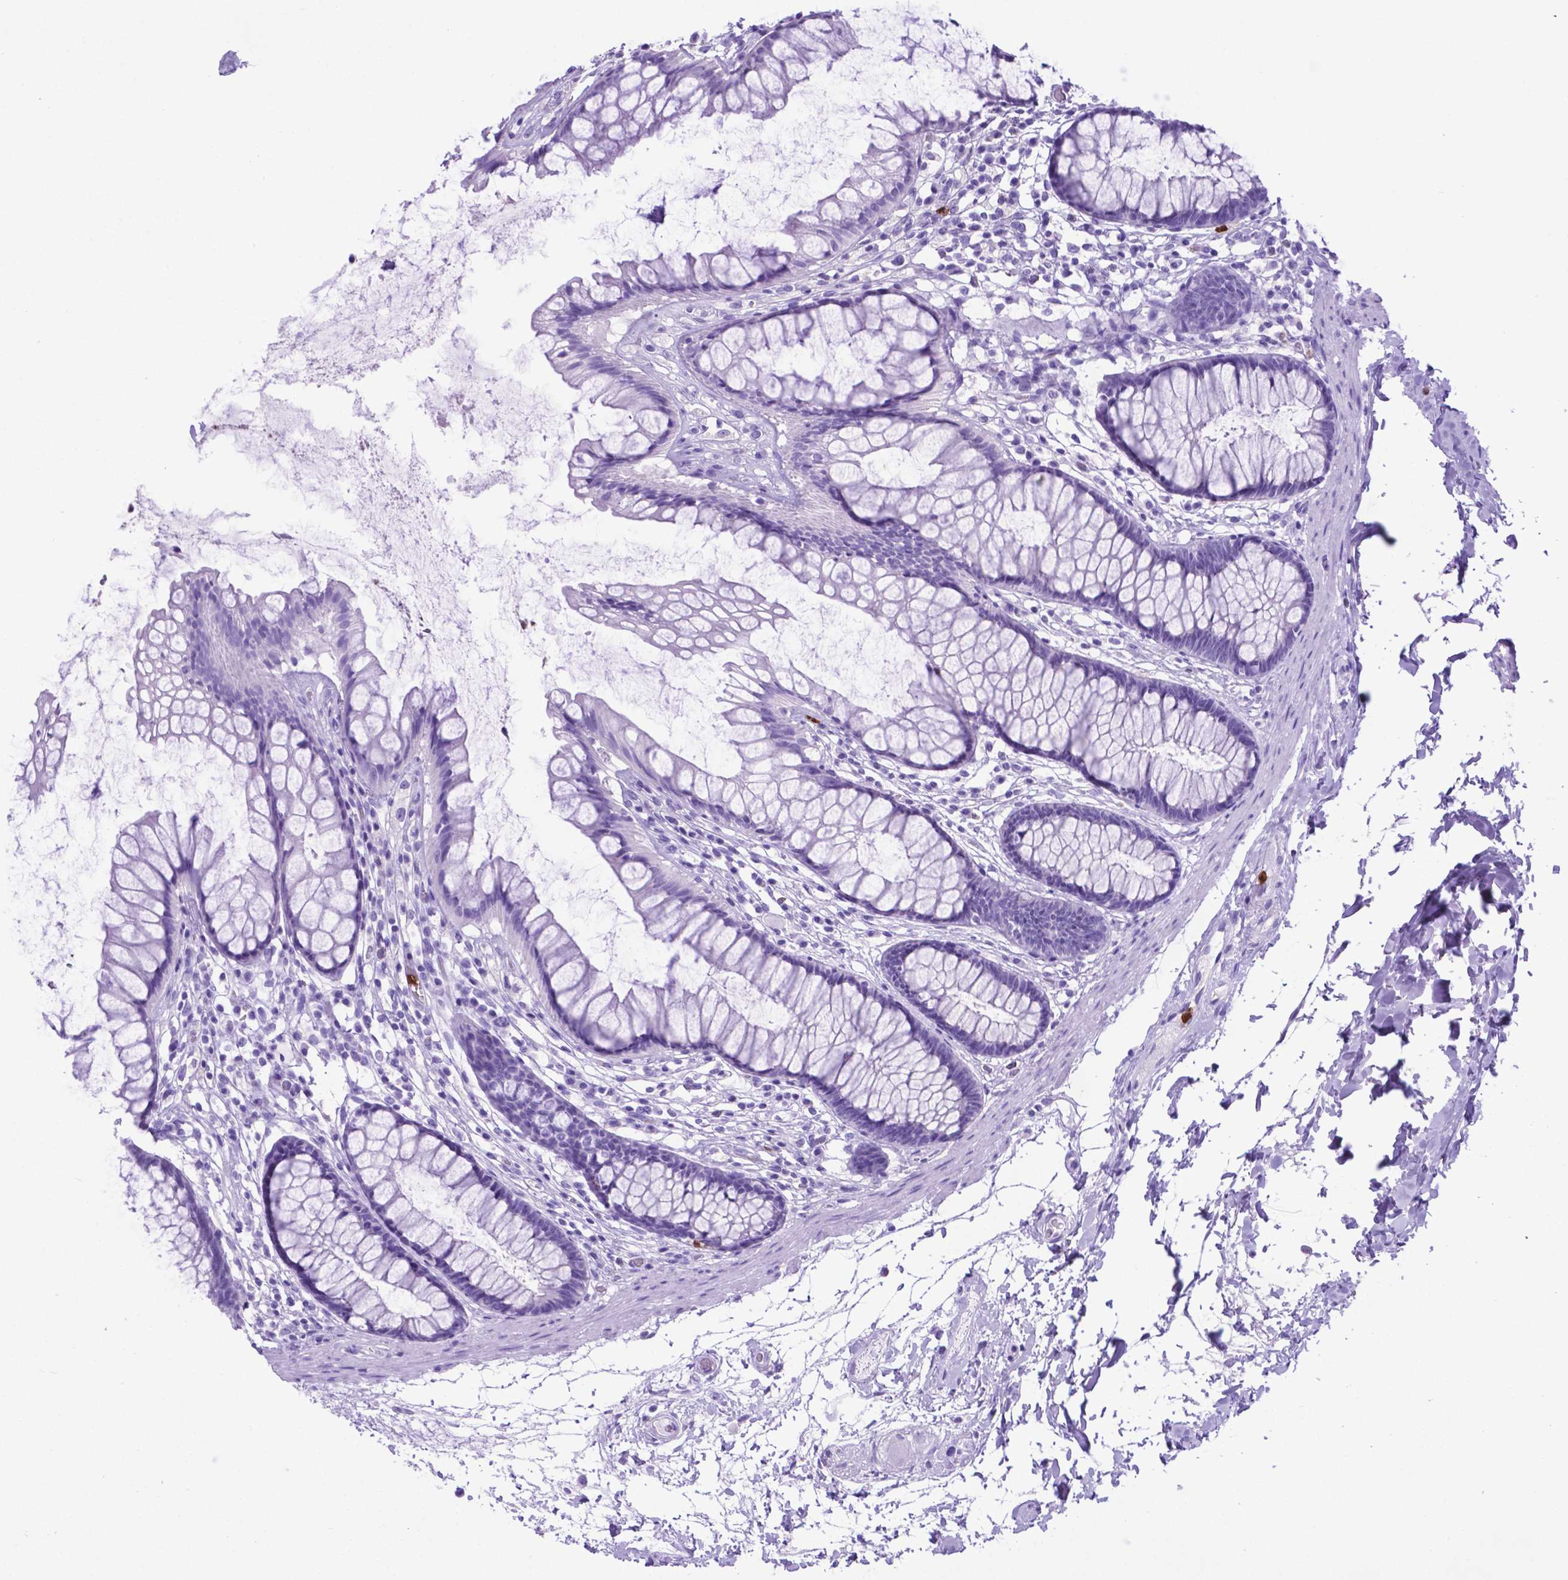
{"staining": {"intensity": "negative", "quantity": "none", "location": "none"}, "tissue": "rectum", "cell_type": "Glandular cells", "image_type": "normal", "snomed": [{"axis": "morphology", "description": "Normal tissue, NOS"}, {"axis": "topography", "description": "Rectum"}], "caption": "High power microscopy micrograph of an immunohistochemistry histopathology image of normal rectum, revealing no significant positivity in glandular cells.", "gene": "LZTR1", "patient": {"sex": "male", "age": 72}}